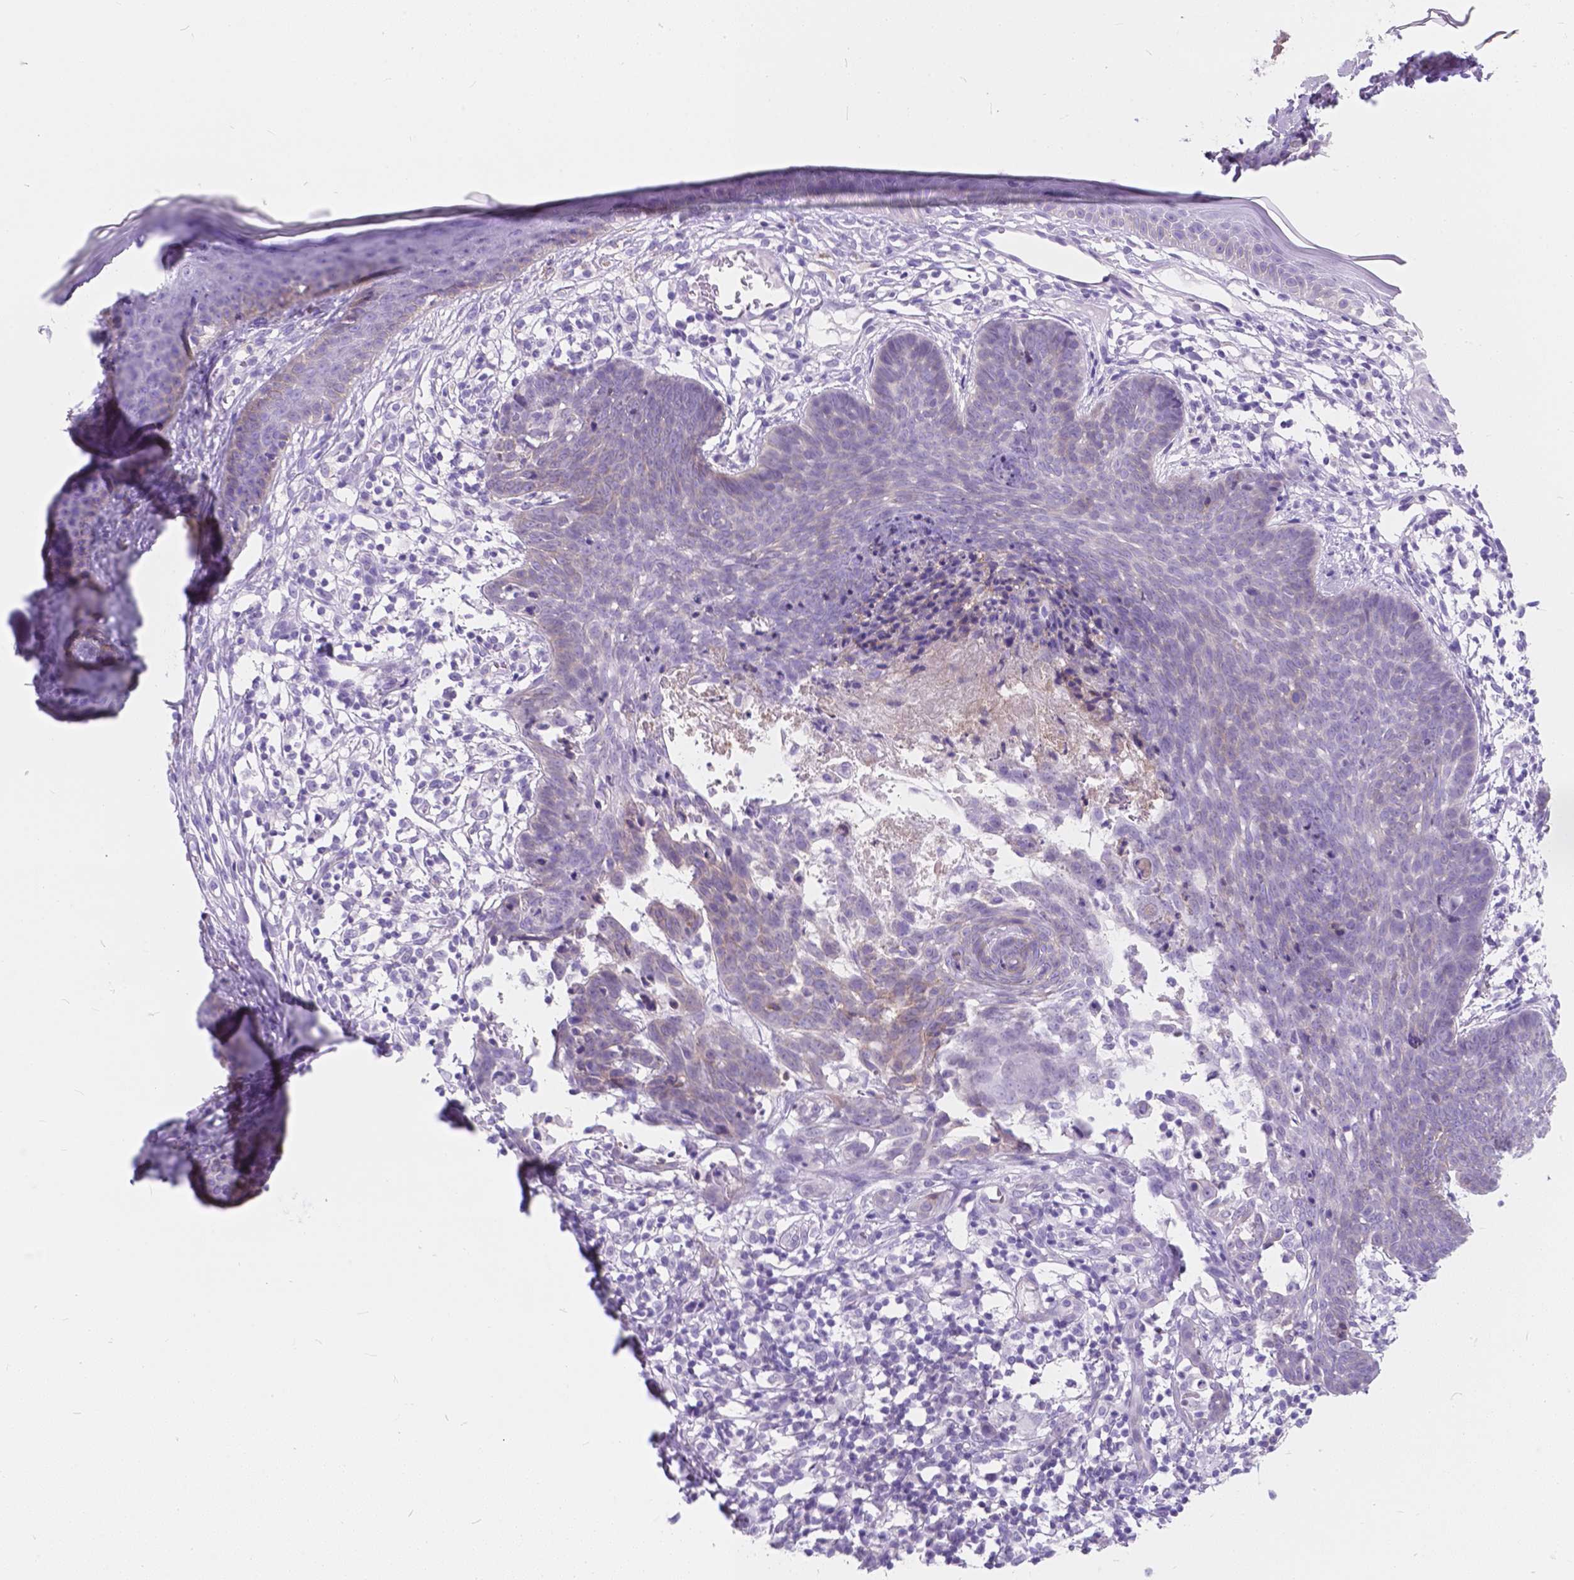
{"staining": {"intensity": "negative", "quantity": "none", "location": "none"}, "tissue": "skin cancer", "cell_type": "Tumor cells", "image_type": "cancer", "snomed": [{"axis": "morphology", "description": "Basal cell carcinoma"}, {"axis": "topography", "description": "Skin"}], "caption": "This histopathology image is of skin basal cell carcinoma stained with immunohistochemistry to label a protein in brown with the nuclei are counter-stained blue. There is no positivity in tumor cells. (Brightfield microscopy of DAB (3,3'-diaminobenzidine) immunohistochemistry at high magnification).", "gene": "KIAA0040", "patient": {"sex": "male", "age": 85}}